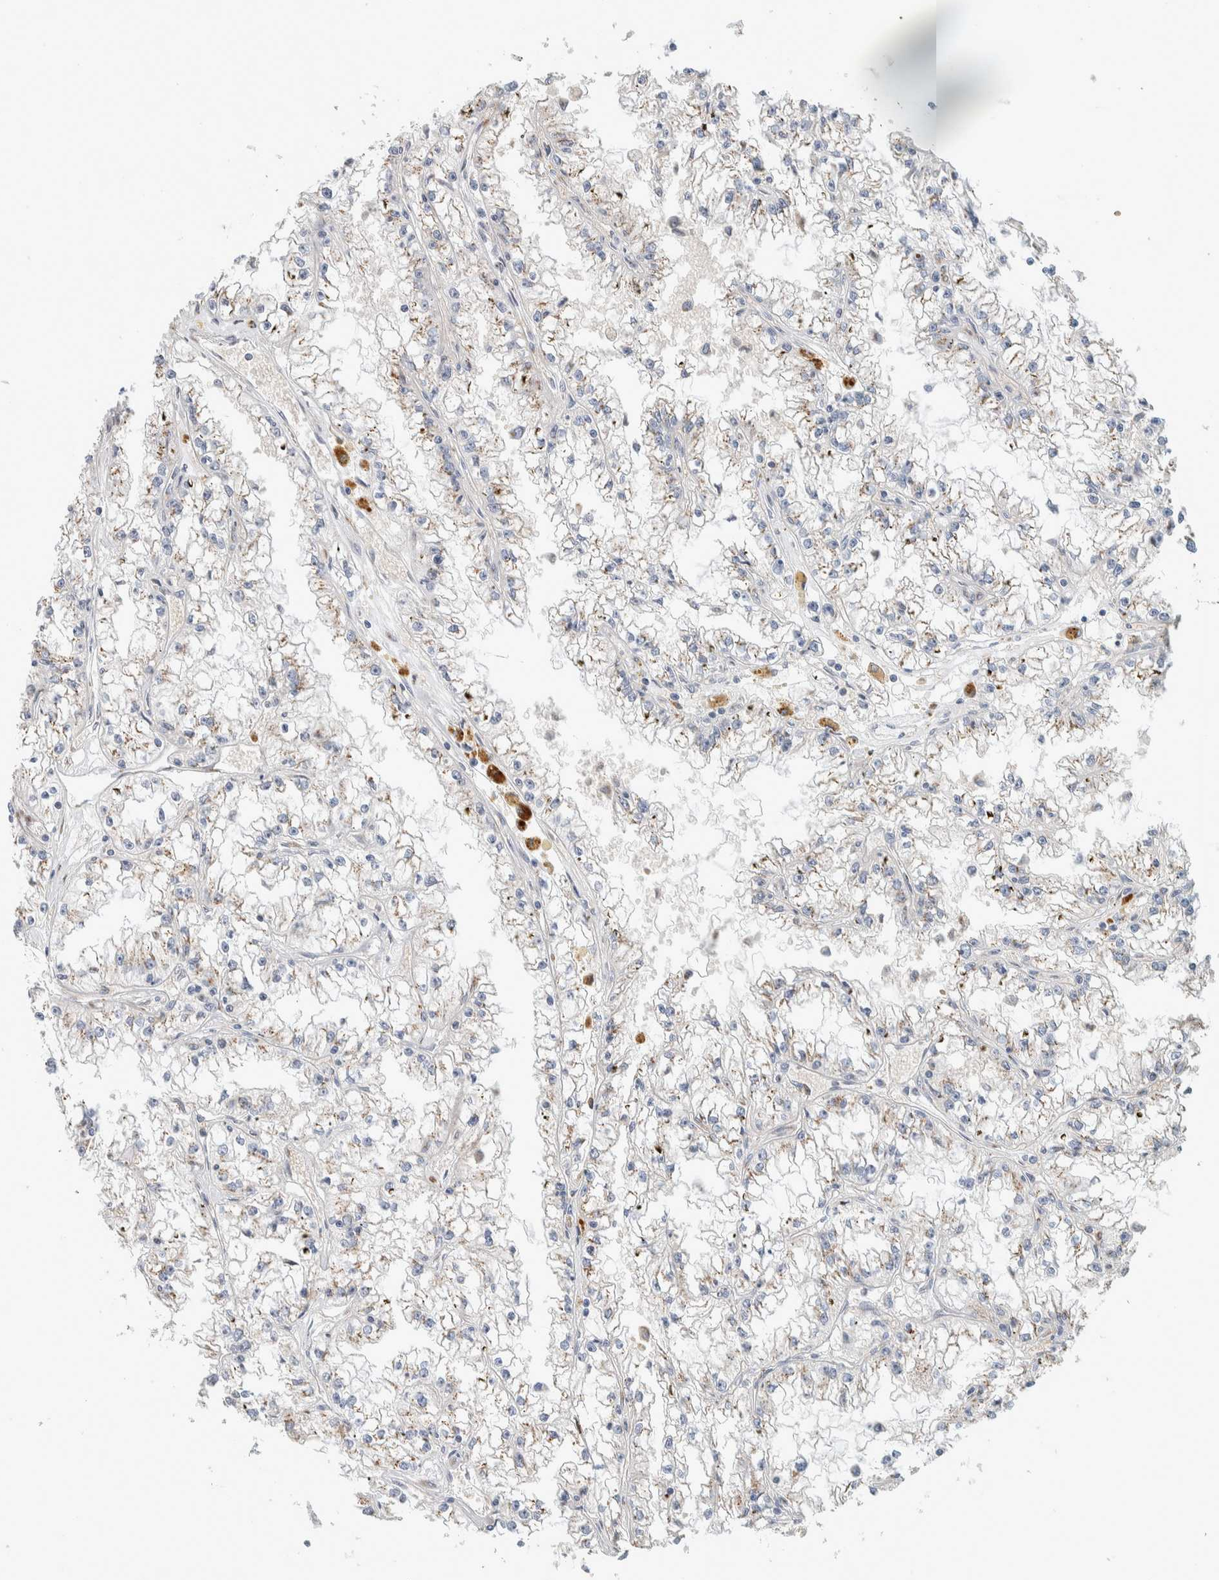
{"staining": {"intensity": "weak", "quantity": "<25%", "location": "cytoplasmic/membranous"}, "tissue": "renal cancer", "cell_type": "Tumor cells", "image_type": "cancer", "snomed": [{"axis": "morphology", "description": "Adenocarcinoma, NOS"}, {"axis": "topography", "description": "Kidney"}], "caption": "Immunohistochemistry (IHC) histopathology image of renal cancer (adenocarcinoma) stained for a protein (brown), which exhibits no expression in tumor cells.", "gene": "SLC38A10", "patient": {"sex": "male", "age": 56}}